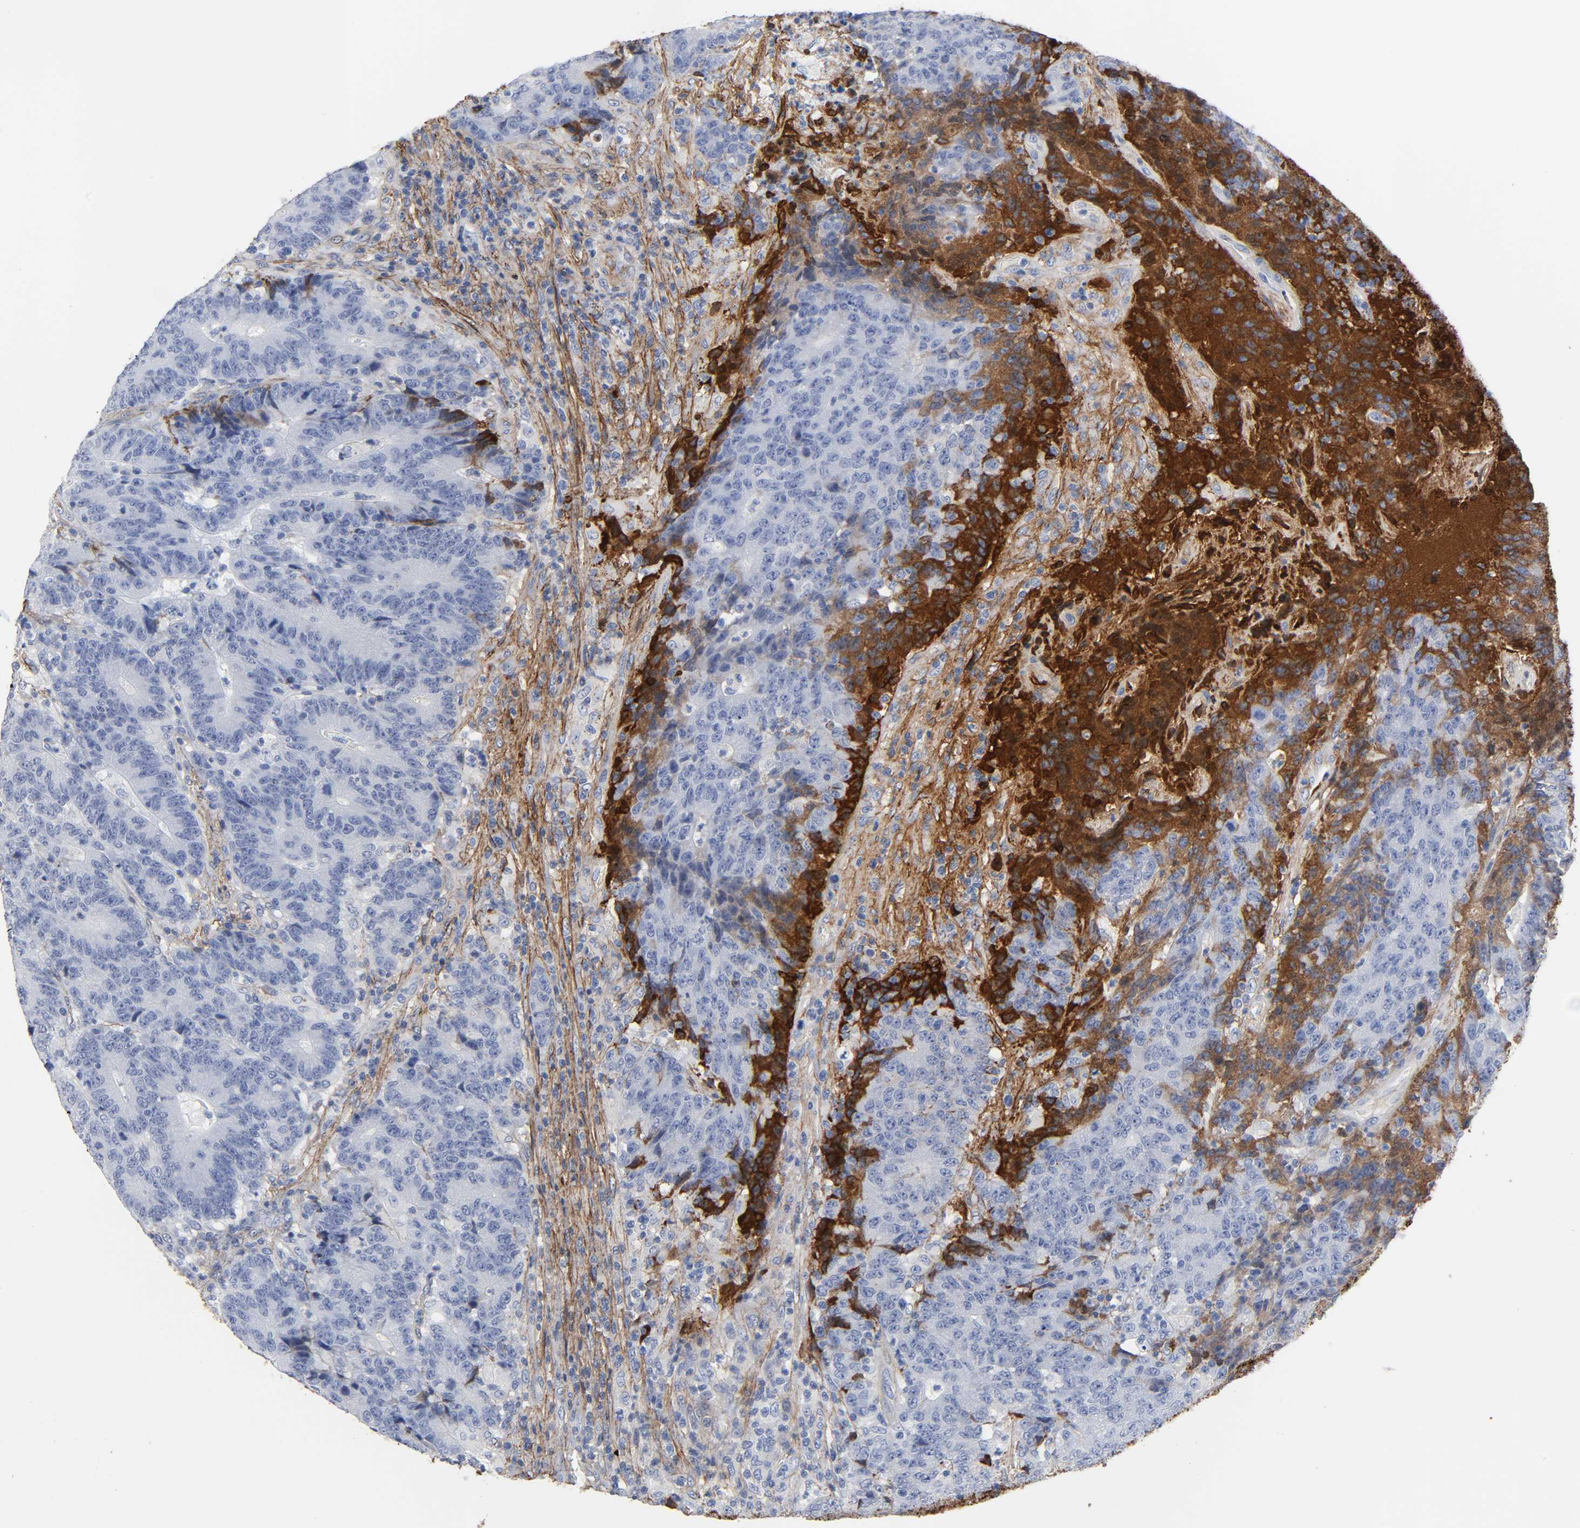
{"staining": {"intensity": "negative", "quantity": "none", "location": "none"}, "tissue": "colorectal cancer", "cell_type": "Tumor cells", "image_type": "cancer", "snomed": [{"axis": "morphology", "description": "Normal tissue, NOS"}, {"axis": "morphology", "description": "Adenocarcinoma, NOS"}, {"axis": "topography", "description": "Colon"}], "caption": "Immunohistochemistry of adenocarcinoma (colorectal) shows no expression in tumor cells. The staining was performed using DAB to visualize the protein expression in brown, while the nuclei were stained in blue with hematoxylin (Magnification: 20x).", "gene": "FBLN1", "patient": {"sex": "female", "age": 75}}